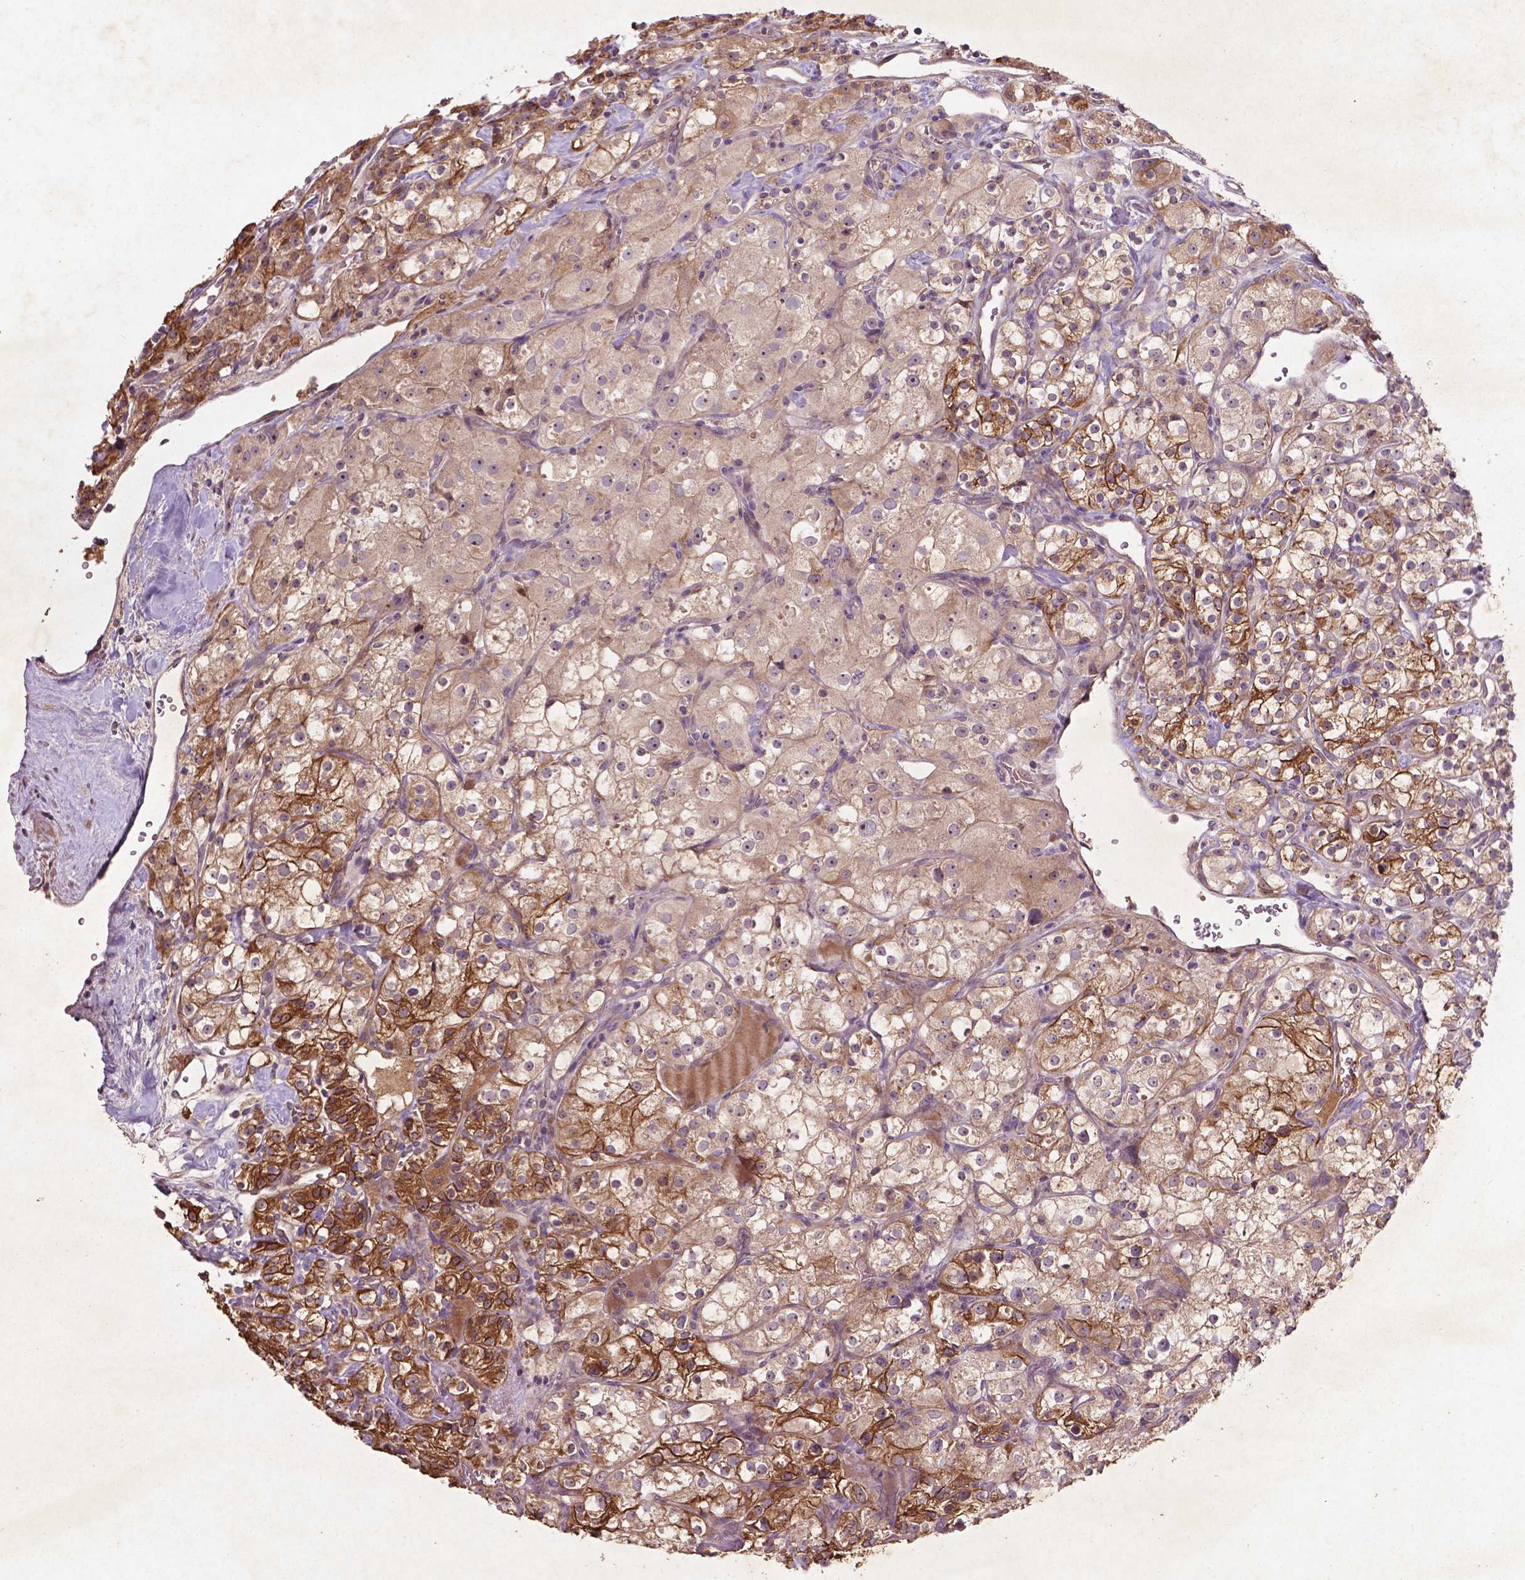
{"staining": {"intensity": "strong", "quantity": "25%-75%", "location": "cytoplasmic/membranous"}, "tissue": "renal cancer", "cell_type": "Tumor cells", "image_type": "cancer", "snomed": [{"axis": "morphology", "description": "Adenocarcinoma, NOS"}, {"axis": "topography", "description": "Kidney"}], "caption": "Renal cancer (adenocarcinoma) was stained to show a protein in brown. There is high levels of strong cytoplasmic/membranous positivity in approximately 25%-75% of tumor cells.", "gene": "COQ2", "patient": {"sex": "male", "age": 77}}